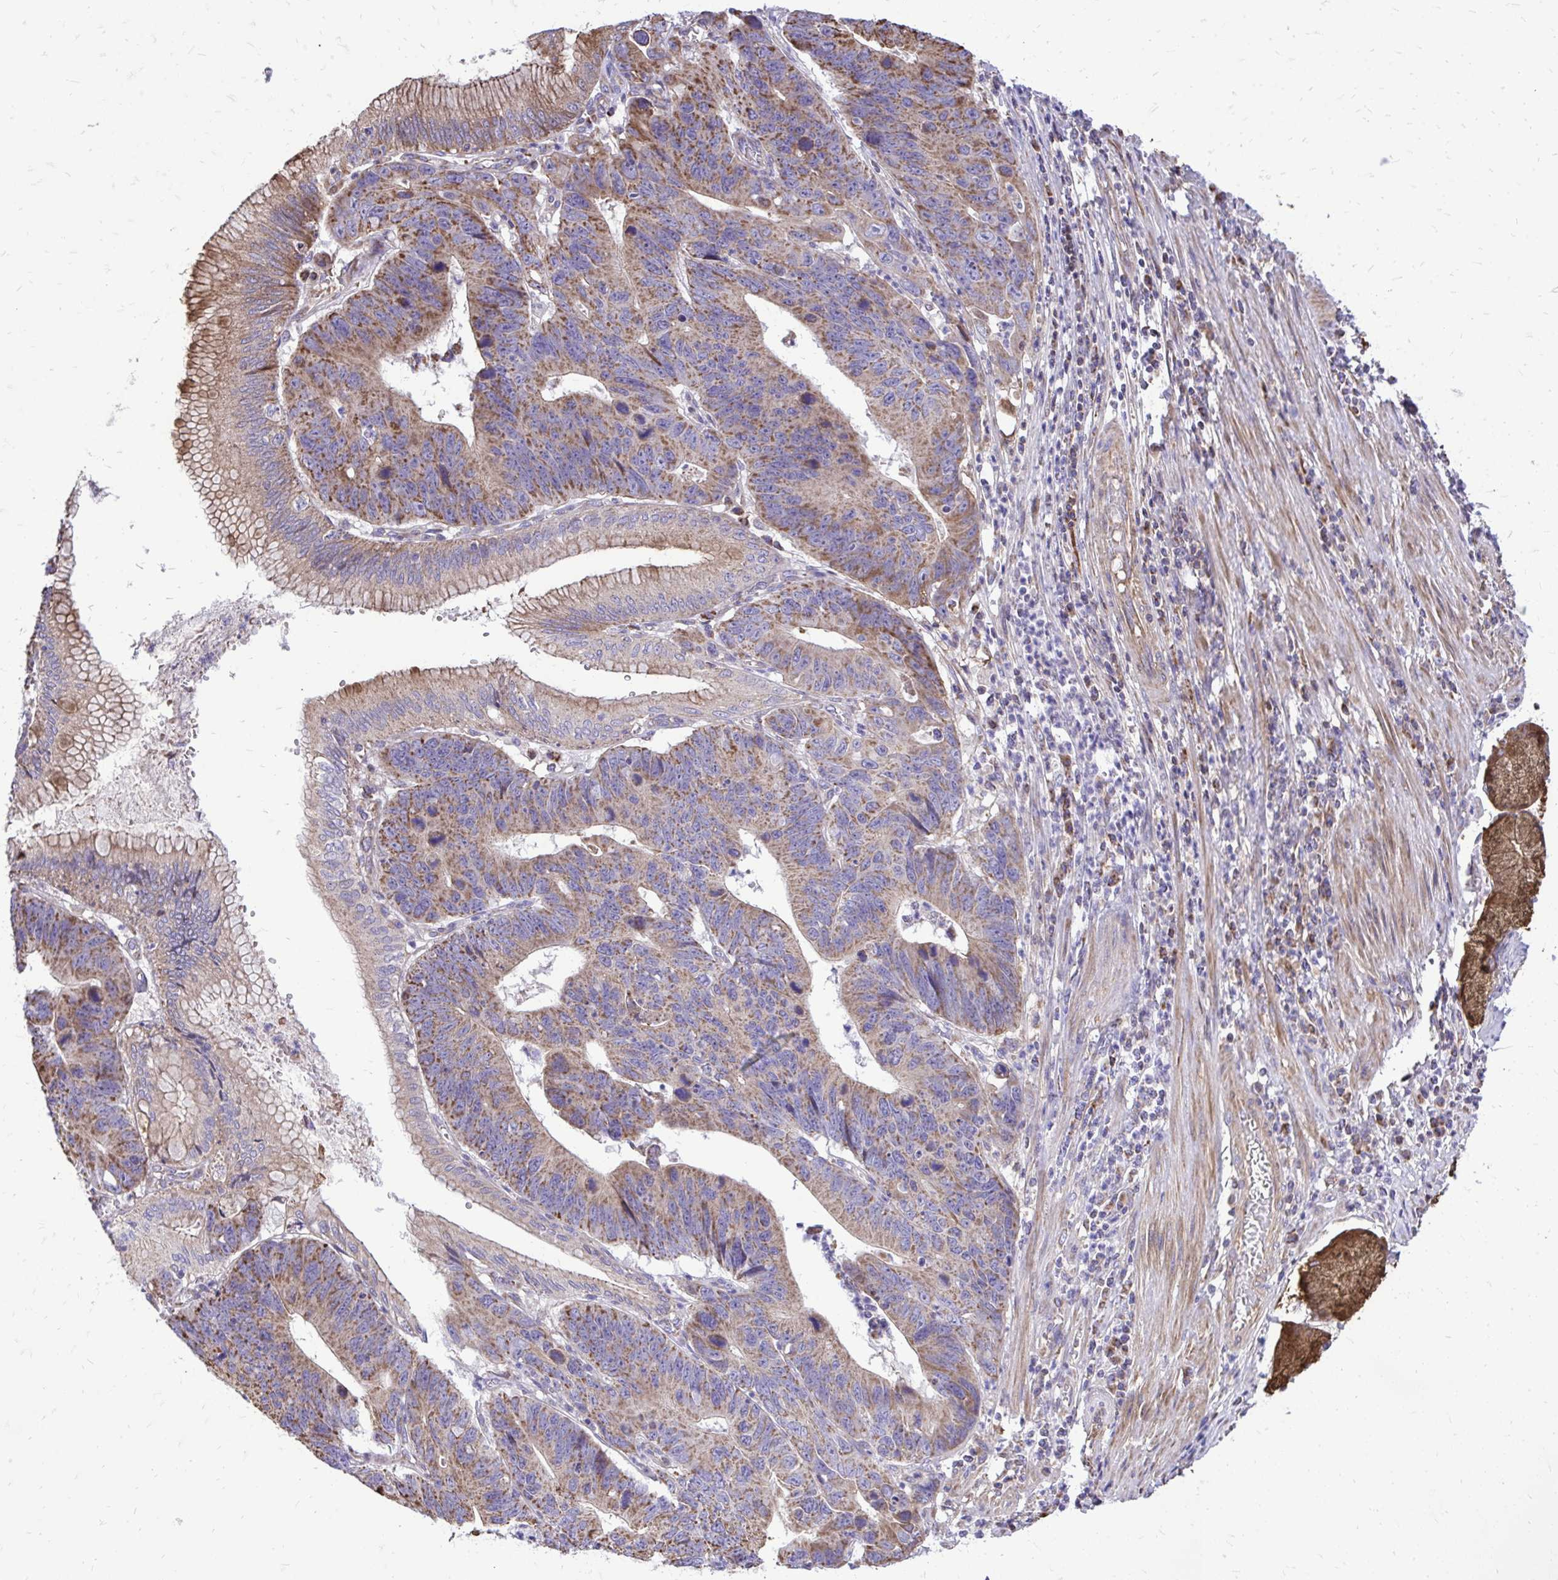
{"staining": {"intensity": "moderate", "quantity": ">75%", "location": "cytoplasmic/membranous"}, "tissue": "stomach cancer", "cell_type": "Tumor cells", "image_type": "cancer", "snomed": [{"axis": "morphology", "description": "Adenocarcinoma, NOS"}, {"axis": "topography", "description": "Stomach"}], "caption": "Tumor cells demonstrate medium levels of moderate cytoplasmic/membranous expression in approximately >75% of cells in stomach adenocarcinoma.", "gene": "ATP13A2", "patient": {"sex": "male", "age": 59}}